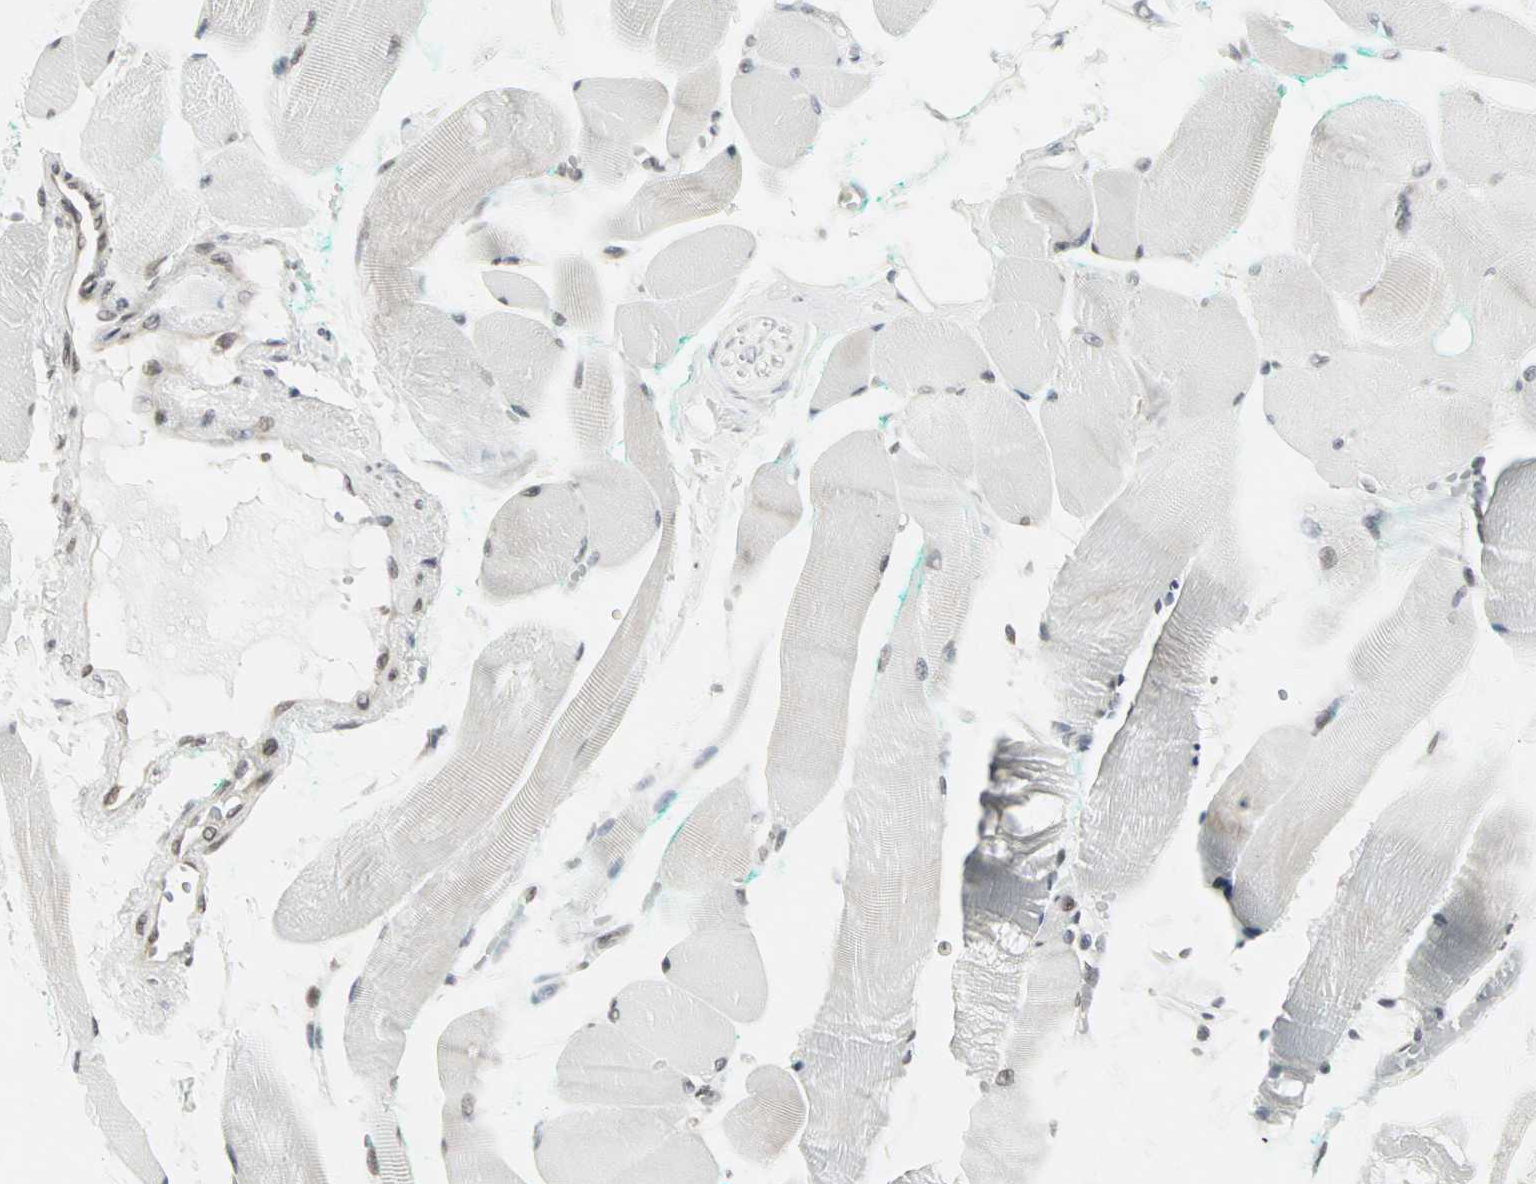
{"staining": {"intensity": "moderate", "quantity": "<25%", "location": "nuclear"}, "tissue": "skeletal muscle", "cell_type": "Myocytes", "image_type": "normal", "snomed": [{"axis": "morphology", "description": "Normal tissue, NOS"}, {"axis": "topography", "description": "Skeletal muscle"}, {"axis": "topography", "description": "Peripheral nerve tissue"}], "caption": "A brown stain labels moderate nuclear expression of a protein in myocytes of benign human skeletal muscle.", "gene": "CBLC", "patient": {"sex": "female", "age": 84}}